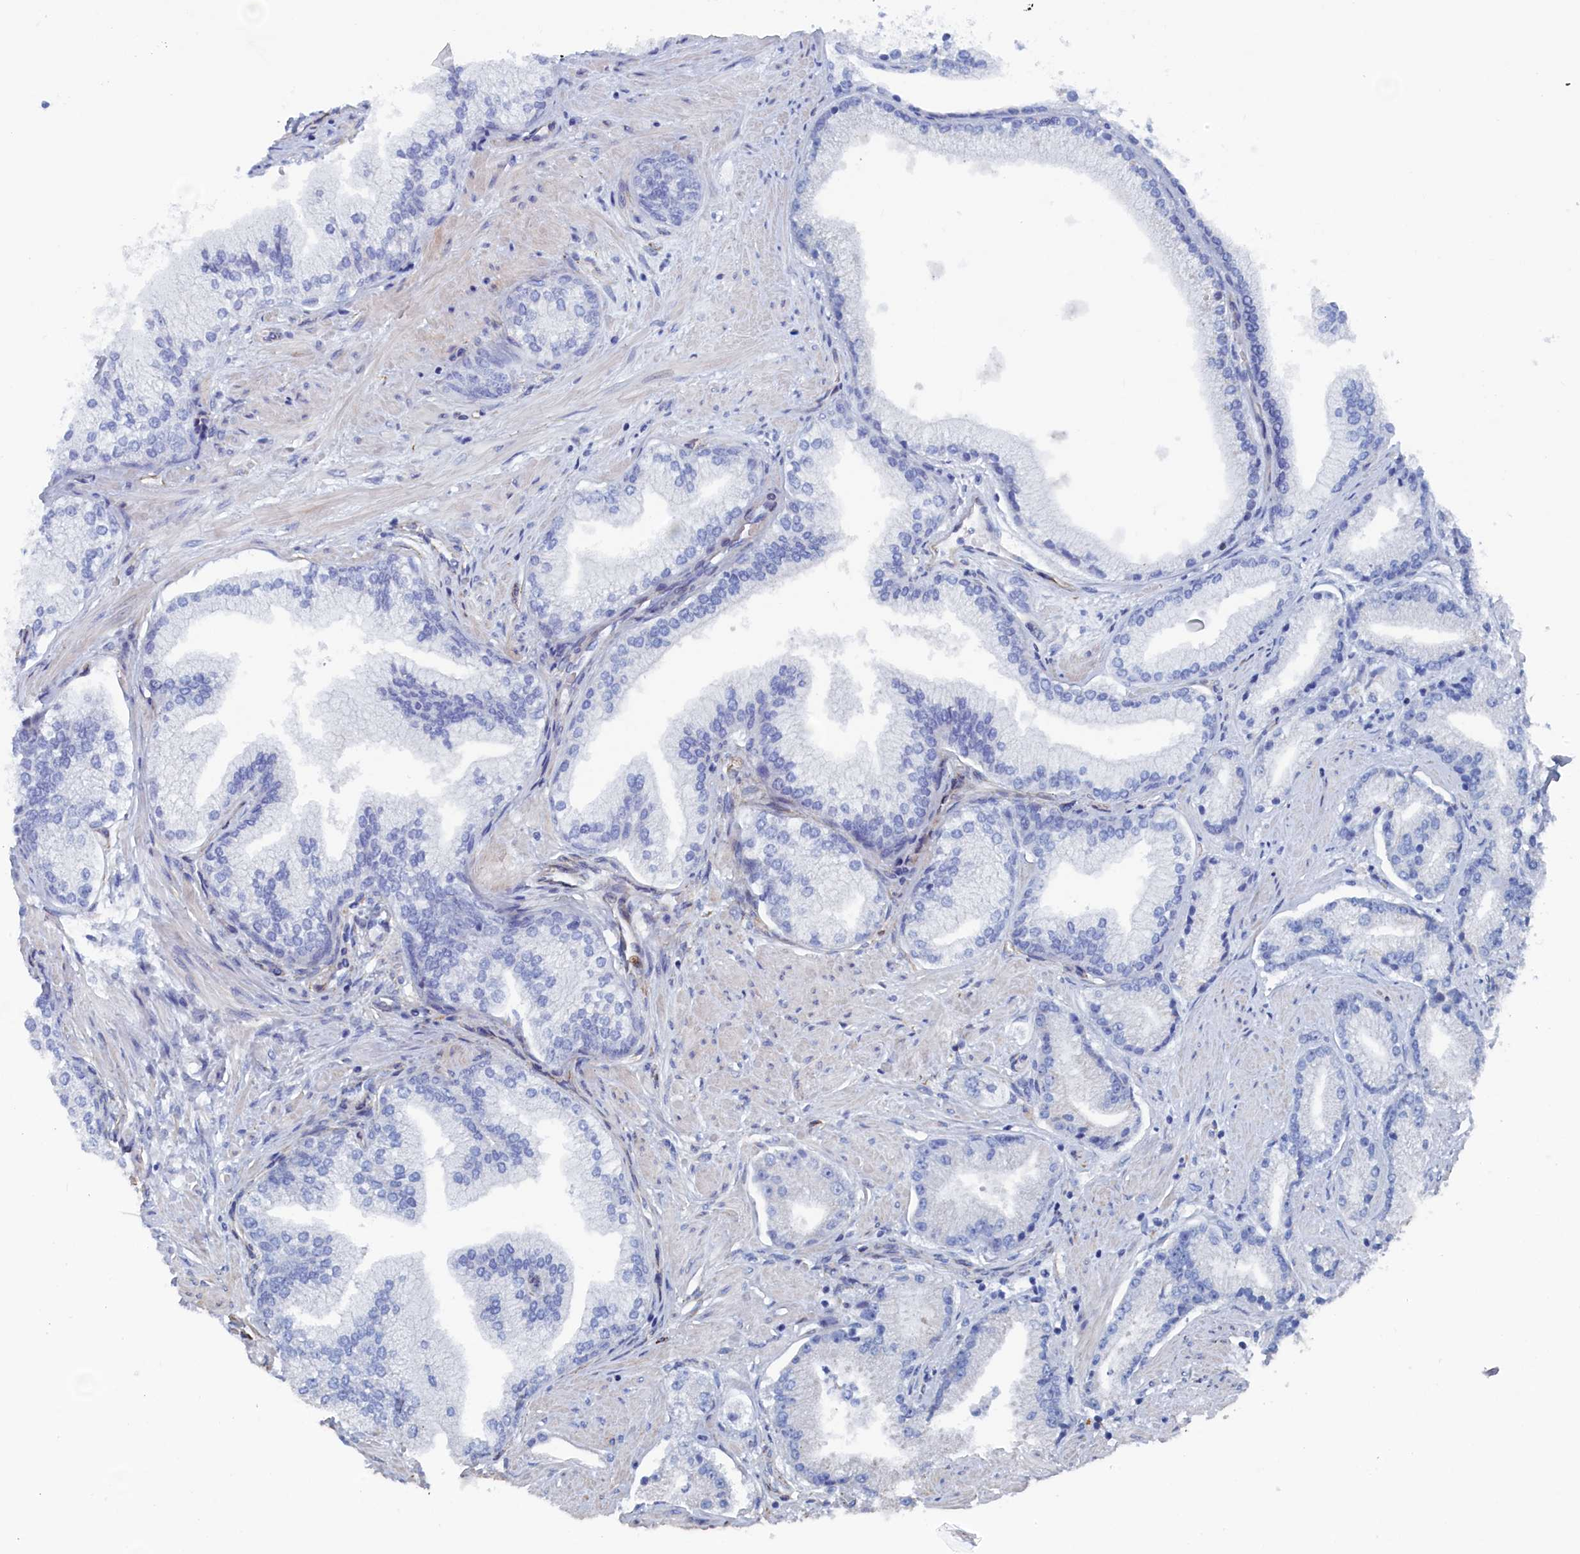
{"staining": {"intensity": "negative", "quantity": "none", "location": "none"}, "tissue": "prostate cancer", "cell_type": "Tumor cells", "image_type": "cancer", "snomed": [{"axis": "morphology", "description": "Adenocarcinoma, High grade"}, {"axis": "topography", "description": "Prostate"}], "caption": "Immunohistochemical staining of human prostate cancer reveals no significant staining in tumor cells.", "gene": "COG7", "patient": {"sex": "male", "age": 67}}